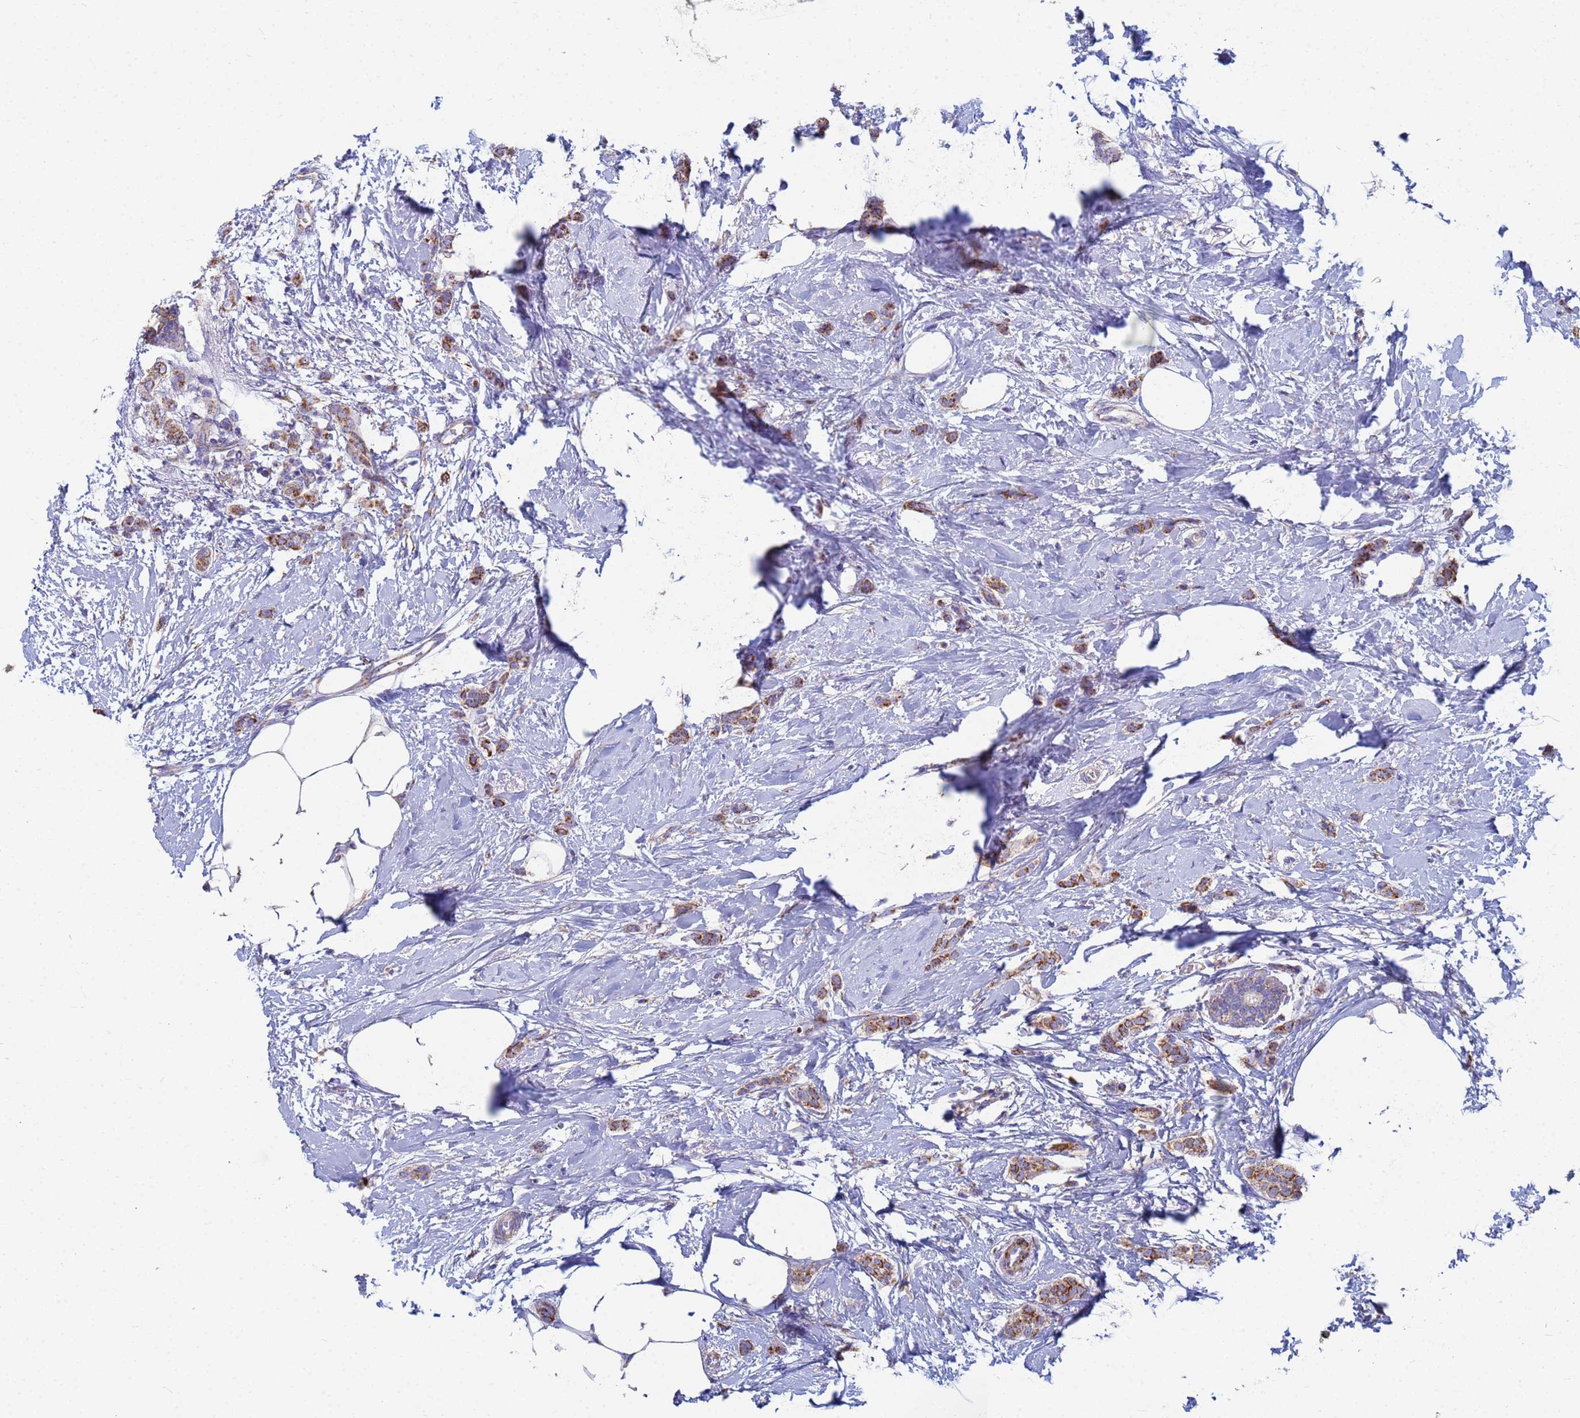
{"staining": {"intensity": "strong", "quantity": ">75%", "location": "cytoplasmic/membranous"}, "tissue": "breast cancer", "cell_type": "Tumor cells", "image_type": "cancer", "snomed": [{"axis": "morphology", "description": "Duct carcinoma"}, {"axis": "topography", "description": "Breast"}], "caption": "A high-resolution micrograph shows IHC staining of breast invasive ductal carcinoma, which displays strong cytoplasmic/membranous positivity in approximately >75% of tumor cells.", "gene": "UQCRH", "patient": {"sex": "female", "age": 72}}